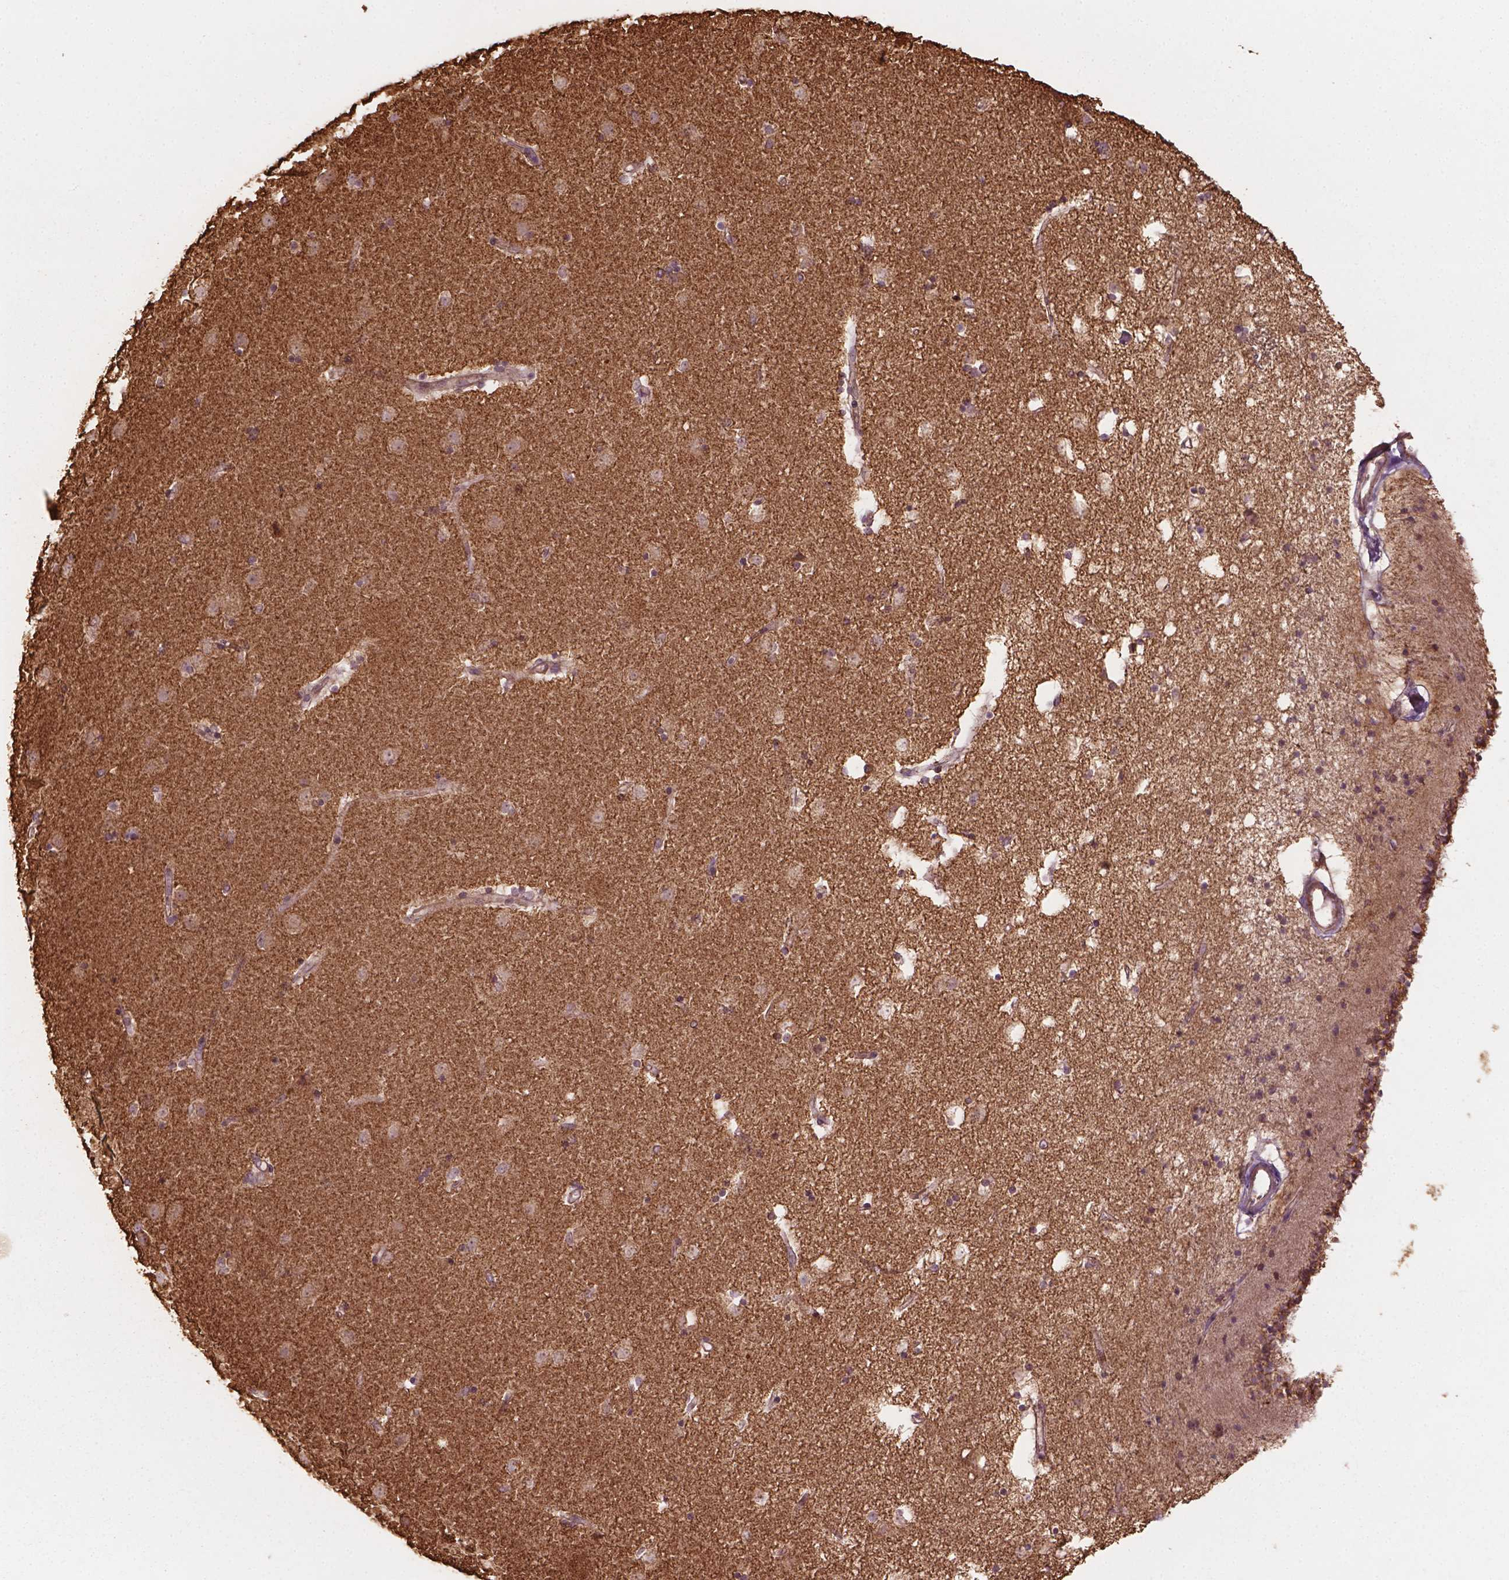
{"staining": {"intensity": "moderate", "quantity": ">75%", "location": "cytoplasmic/membranous"}, "tissue": "caudate", "cell_type": "Glial cells", "image_type": "normal", "snomed": [{"axis": "morphology", "description": "Normal tissue, NOS"}, {"axis": "topography", "description": "Lateral ventricle wall"}], "caption": "About >75% of glial cells in unremarkable human caudate exhibit moderate cytoplasmic/membranous protein staining as visualized by brown immunohistochemical staining.", "gene": "HS3ST3A1", "patient": {"sex": "female", "age": 71}}